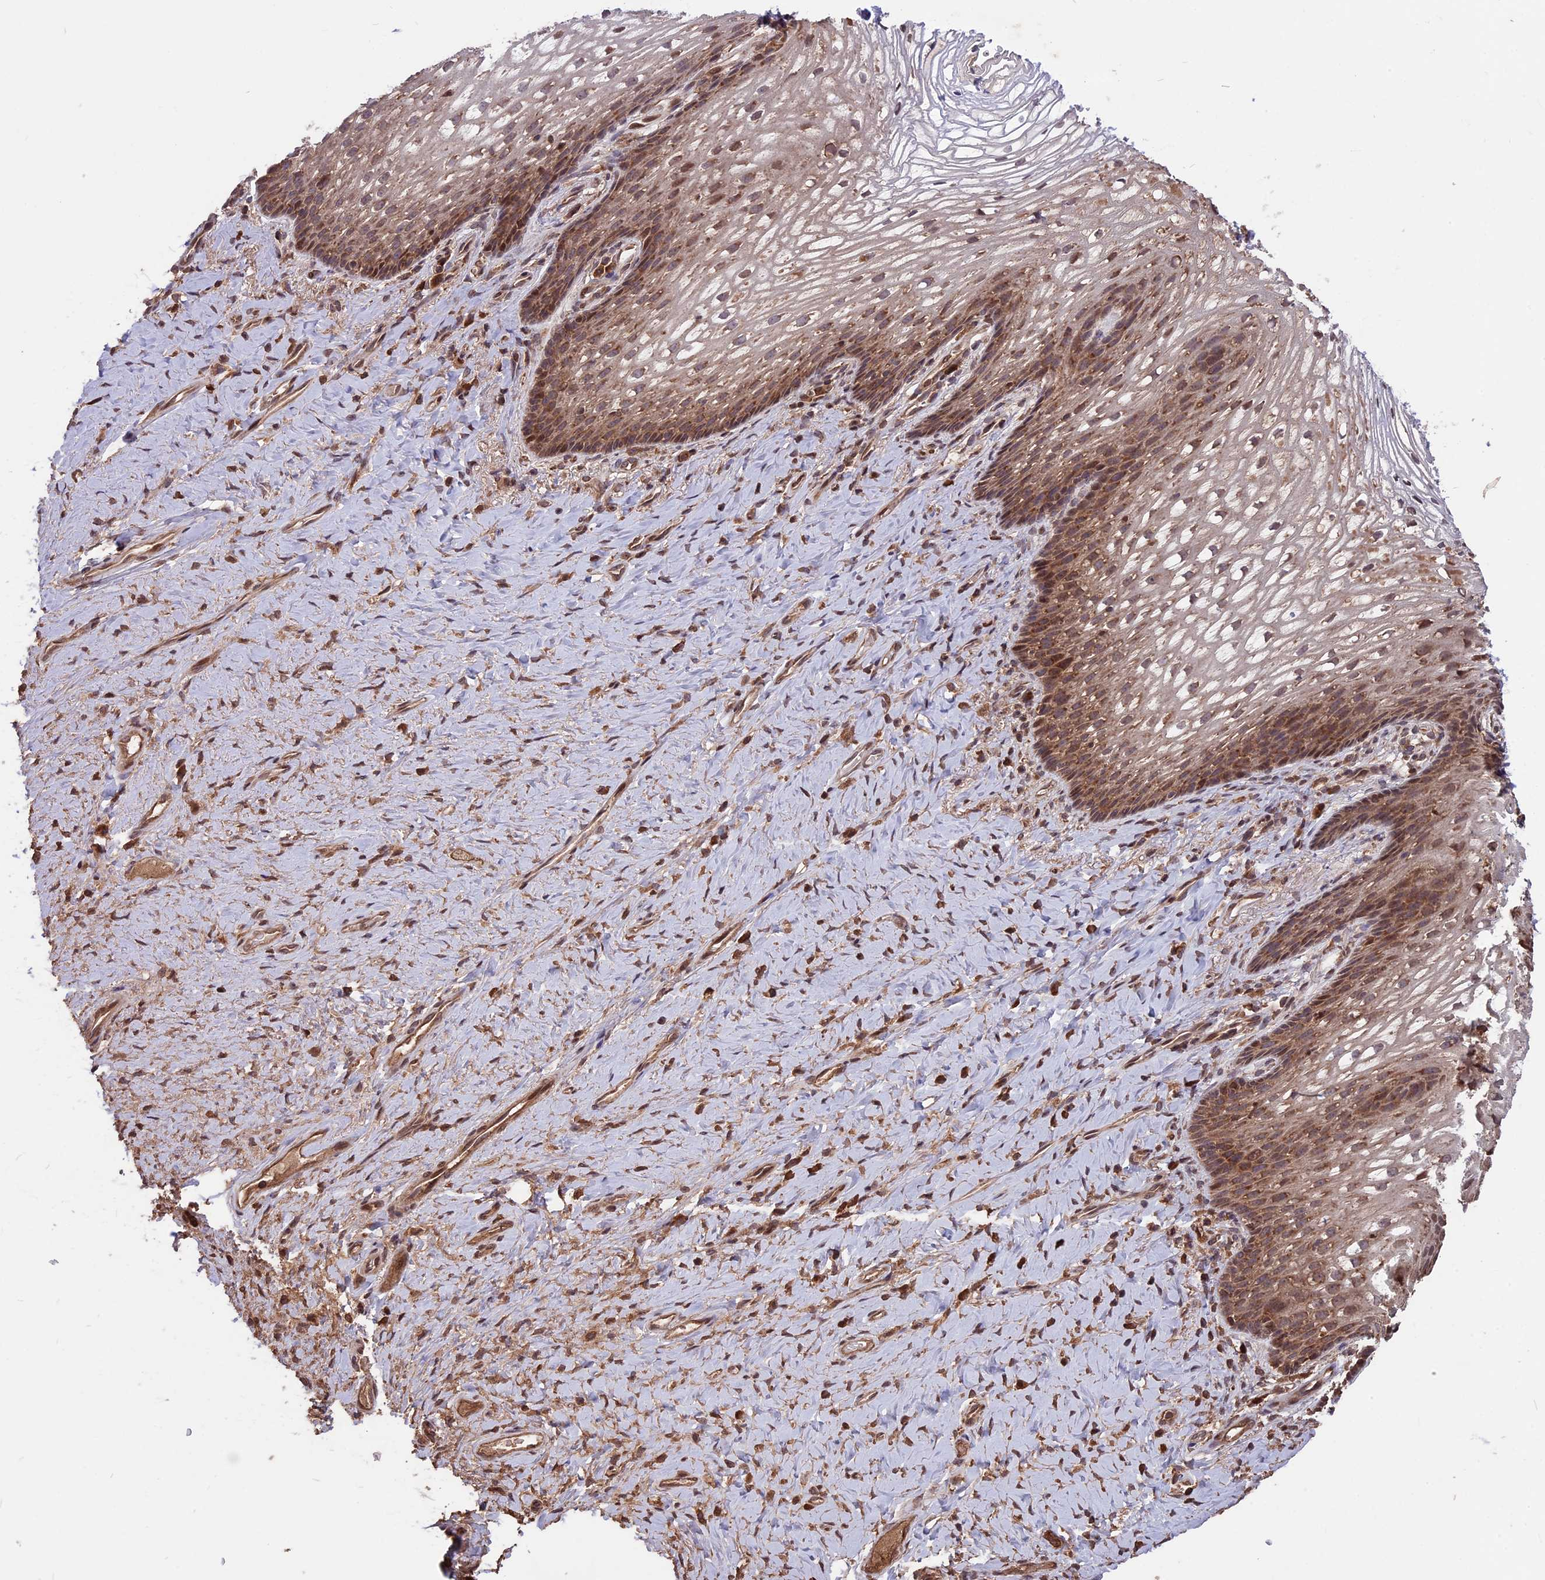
{"staining": {"intensity": "moderate", "quantity": ">75%", "location": "cytoplasmic/membranous,nuclear"}, "tissue": "vagina", "cell_type": "Squamous epithelial cells", "image_type": "normal", "snomed": [{"axis": "morphology", "description": "Normal tissue, NOS"}, {"axis": "topography", "description": "Vagina"}], "caption": "IHC of benign human vagina displays medium levels of moderate cytoplasmic/membranous,nuclear expression in approximately >75% of squamous epithelial cells. The staining was performed using DAB (3,3'-diaminobenzidine), with brown indicating positive protein expression. Nuclei are stained blue with hematoxylin.", "gene": "ZNF598", "patient": {"sex": "female", "age": 60}}